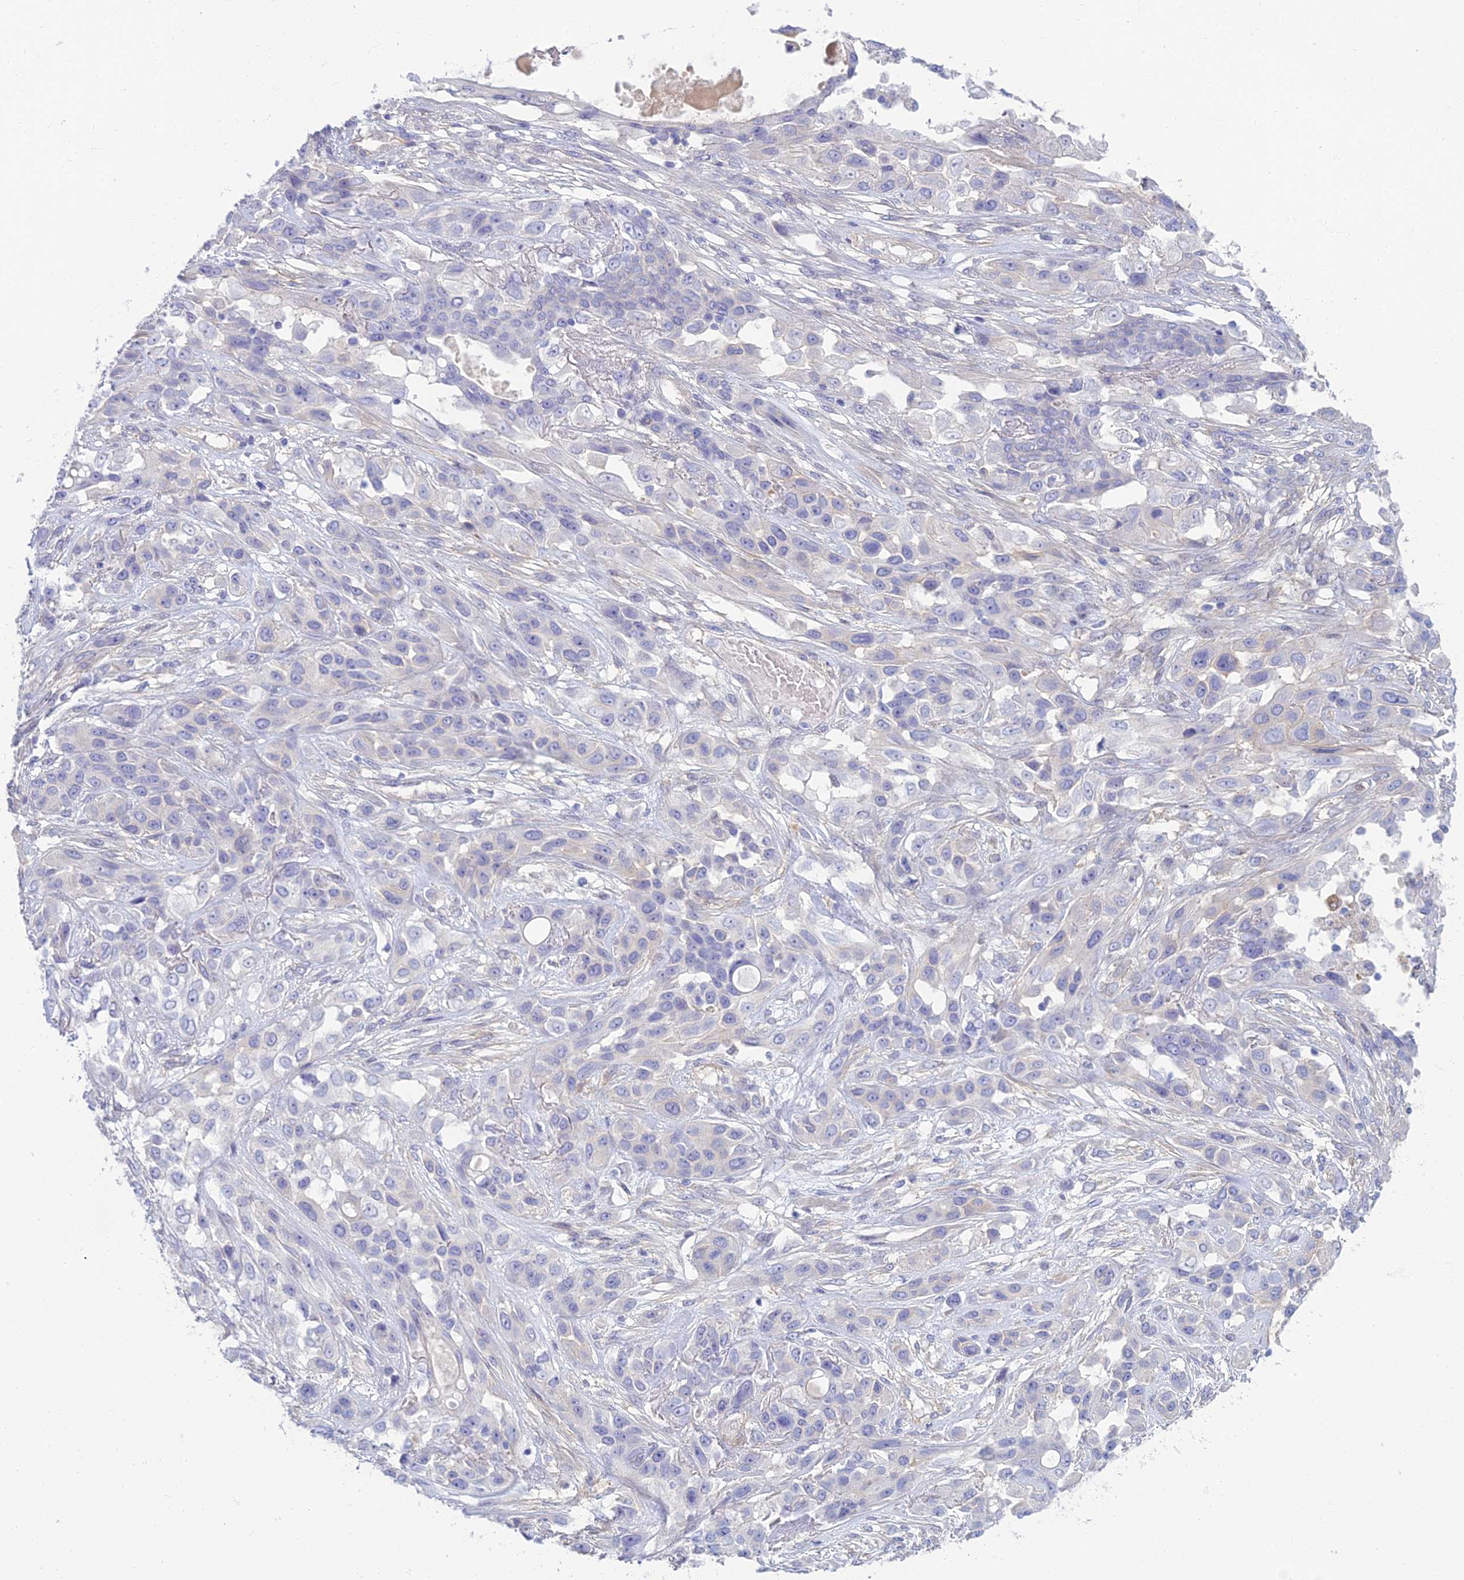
{"staining": {"intensity": "negative", "quantity": "none", "location": "none"}, "tissue": "lung cancer", "cell_type": "Tumor cells", "image_type": "cancer", "snomed": [{"axis": "morphology", "description": "Squamous cell carcinoma, NOS"}, {"axis": "topography", "description": "Lung"}], "caption": "Tumor cells show no significant positivity in lung squamous cell carcinoma.", "gene": "NEURL1", "patient": {"sex": "female", "age": 70}}